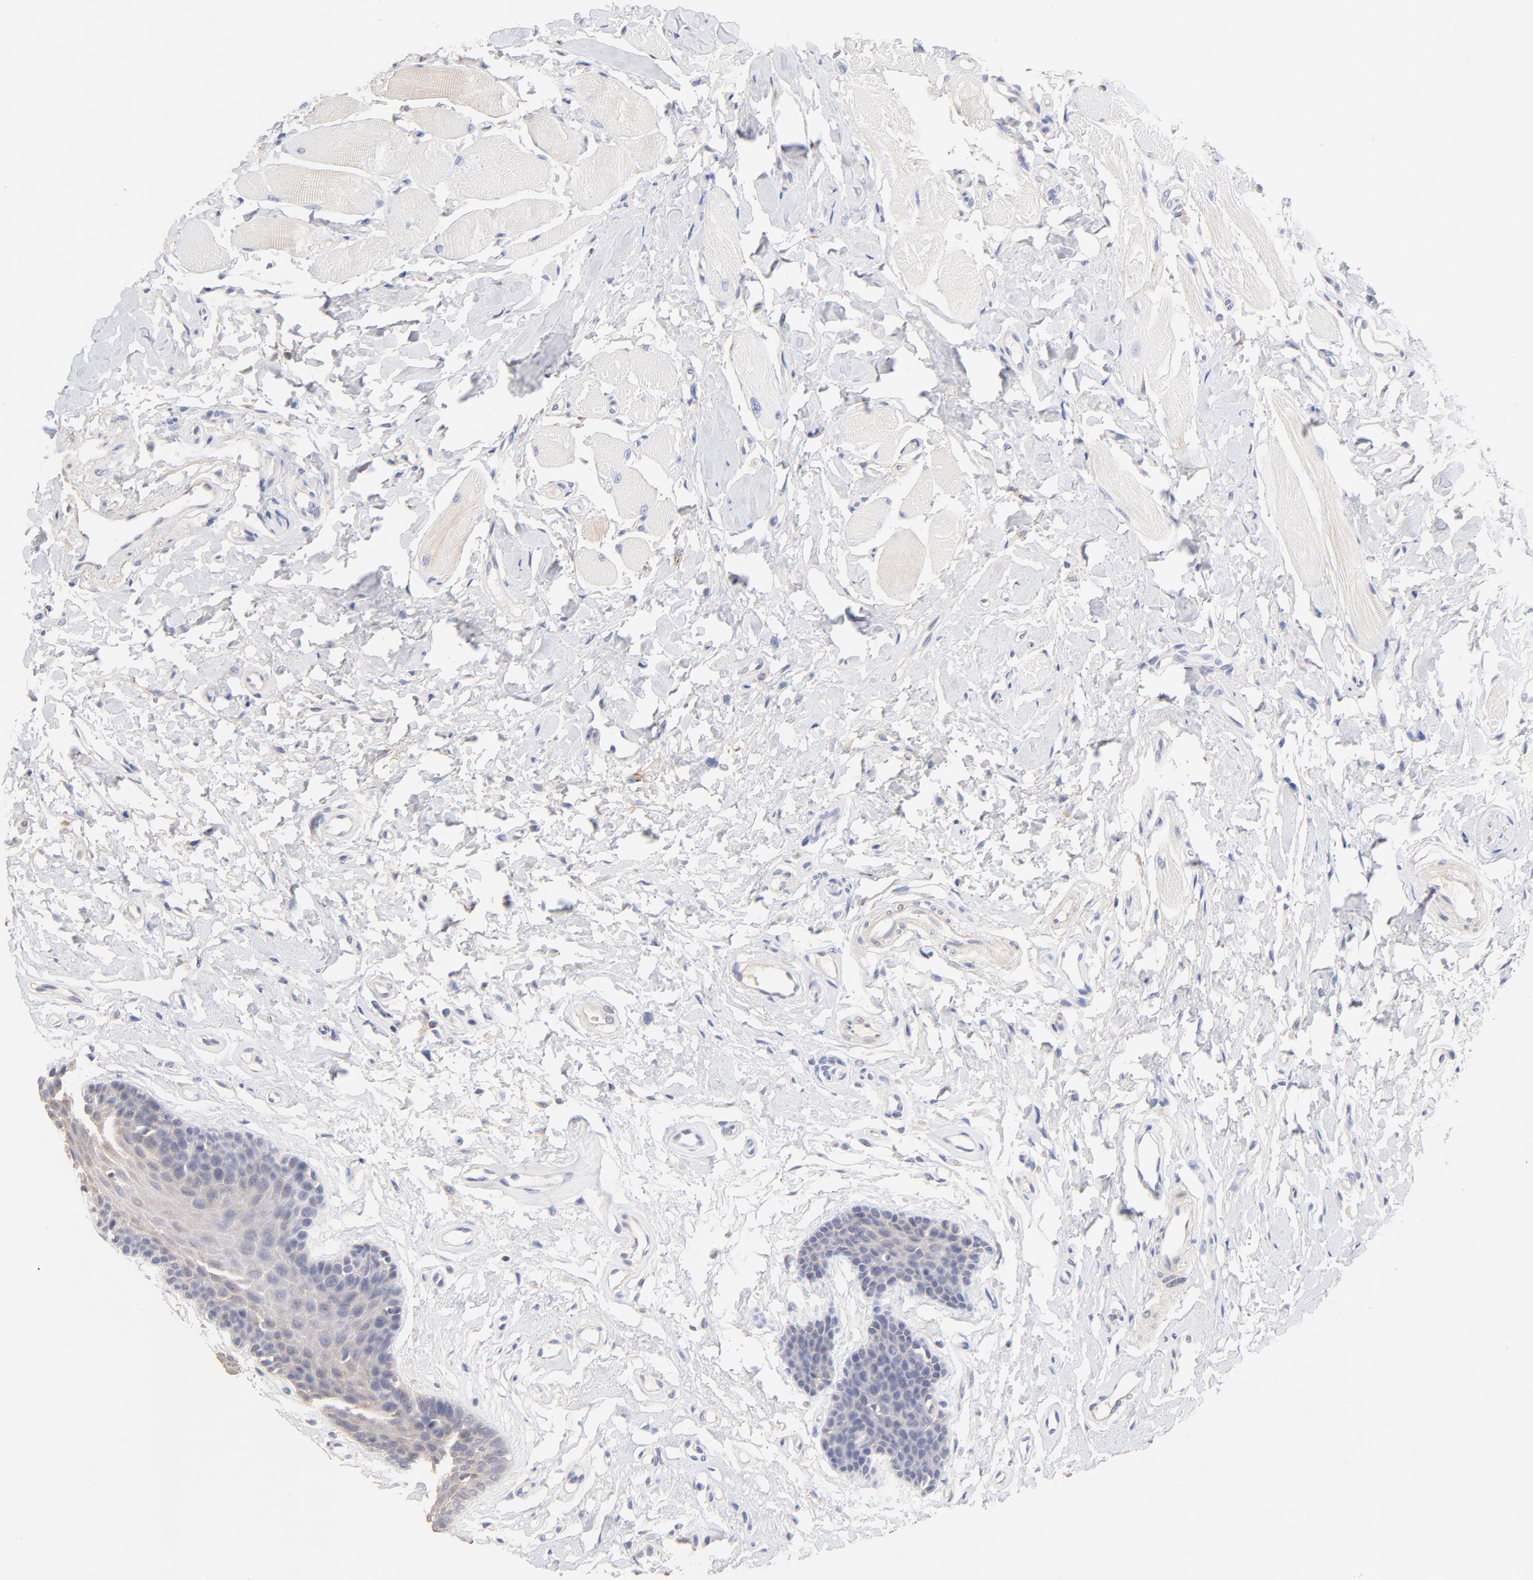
{"staining": {"intensity": "weak", "quantity": "25%-75%", "location": "cytoplasmic/membranous"}, "tissue": "oral mucosa", "cell_type": "Squamous epithelial cells", "image_type": "normal", "snomed": [{"axis": "morphology", "description": "Normal tissue, NOS"}, {"axis": "topography", "description": "Oral tissue"}], "caption": "An immunohistochemistry (IHC) image of unremarkable tissue is shown. Protein staining in brown highlights weak cytoplasmic/membranous positivity in oral mucosa within squamous epithelial cells. (Brightfield microscopy of DAB IHC at high magnification).", "gene": "TWNK", "patient": {"sex": "male", "age": 62}}